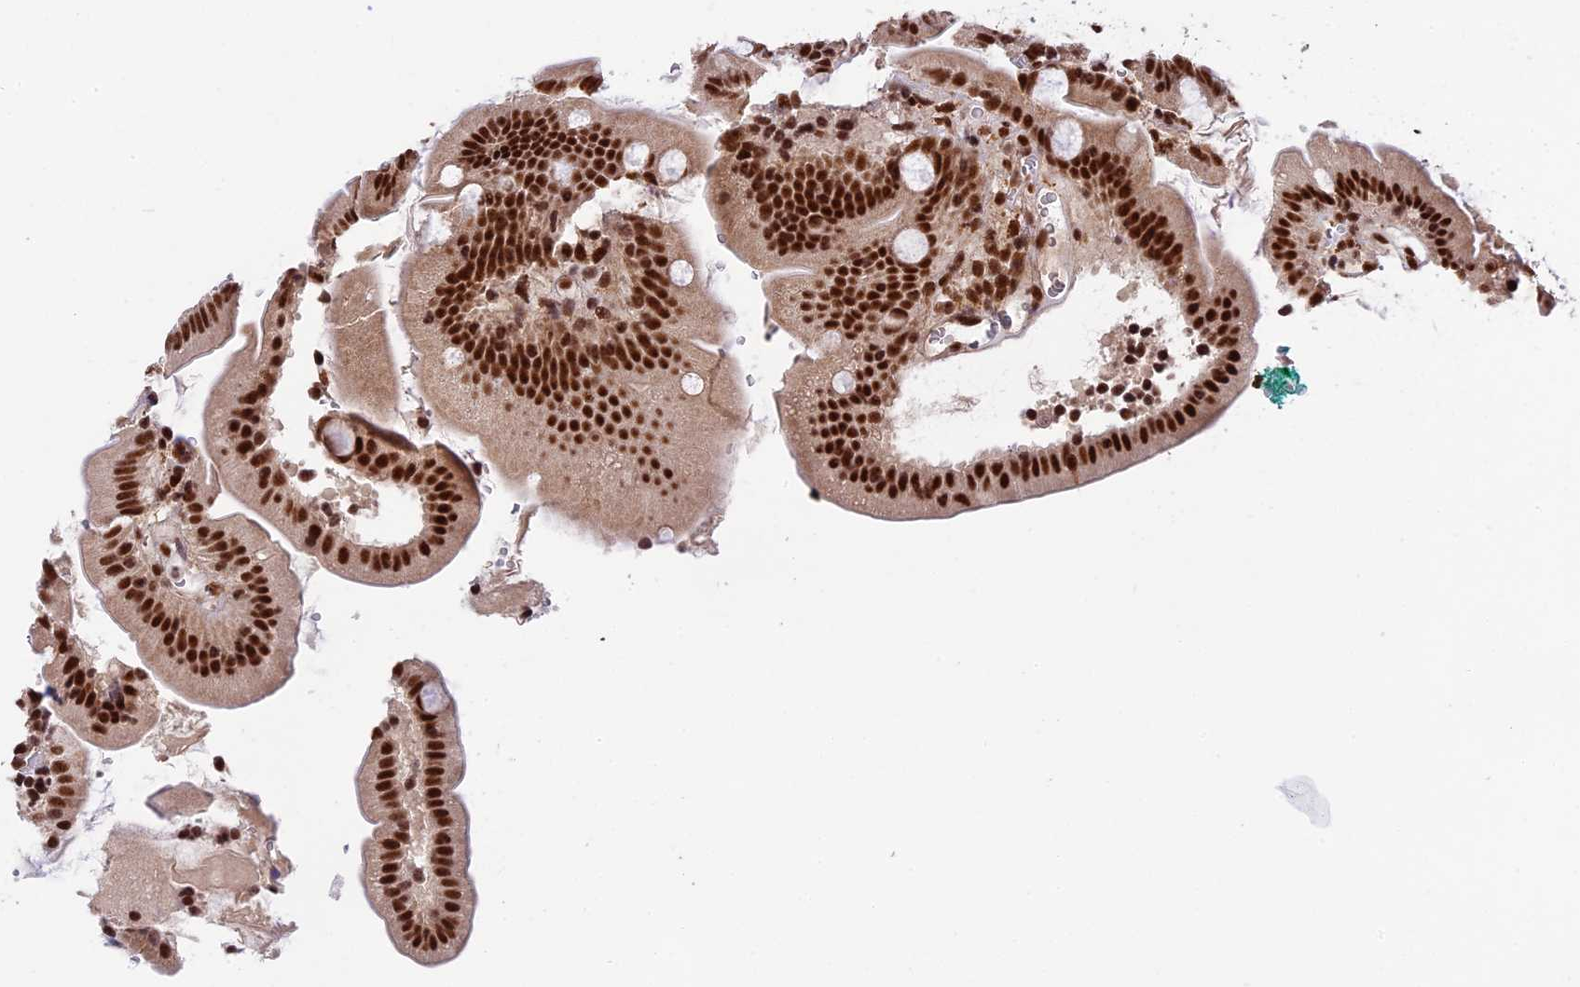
{"staining": {"intensity": "strong", "quantity": ">75%", "location": "nuclear"}, "tissue": "duodenum", "cell_type": "Glandular cells", "image_type": "normal", "snomed": [{"axis": "morphology", "description": "Normal tissue, NOS"}, {"axis": "topography", "description": "Duodenum"}], "caption": "Immunohistochemistry (IHC) staining of unremarkable duodenum, which reveals high levels of strong nuclear expression in approximately >75% of glandular cells indicating strong nuclear protein expression. The staining was performed using DAB (3,3'-diaminobenzidine) (brown) for protein detection and nuclei were counterstained in hematoxylin (blue).", "gene": "RAMACL", "patient": {"sex": "female", "age": 67}}